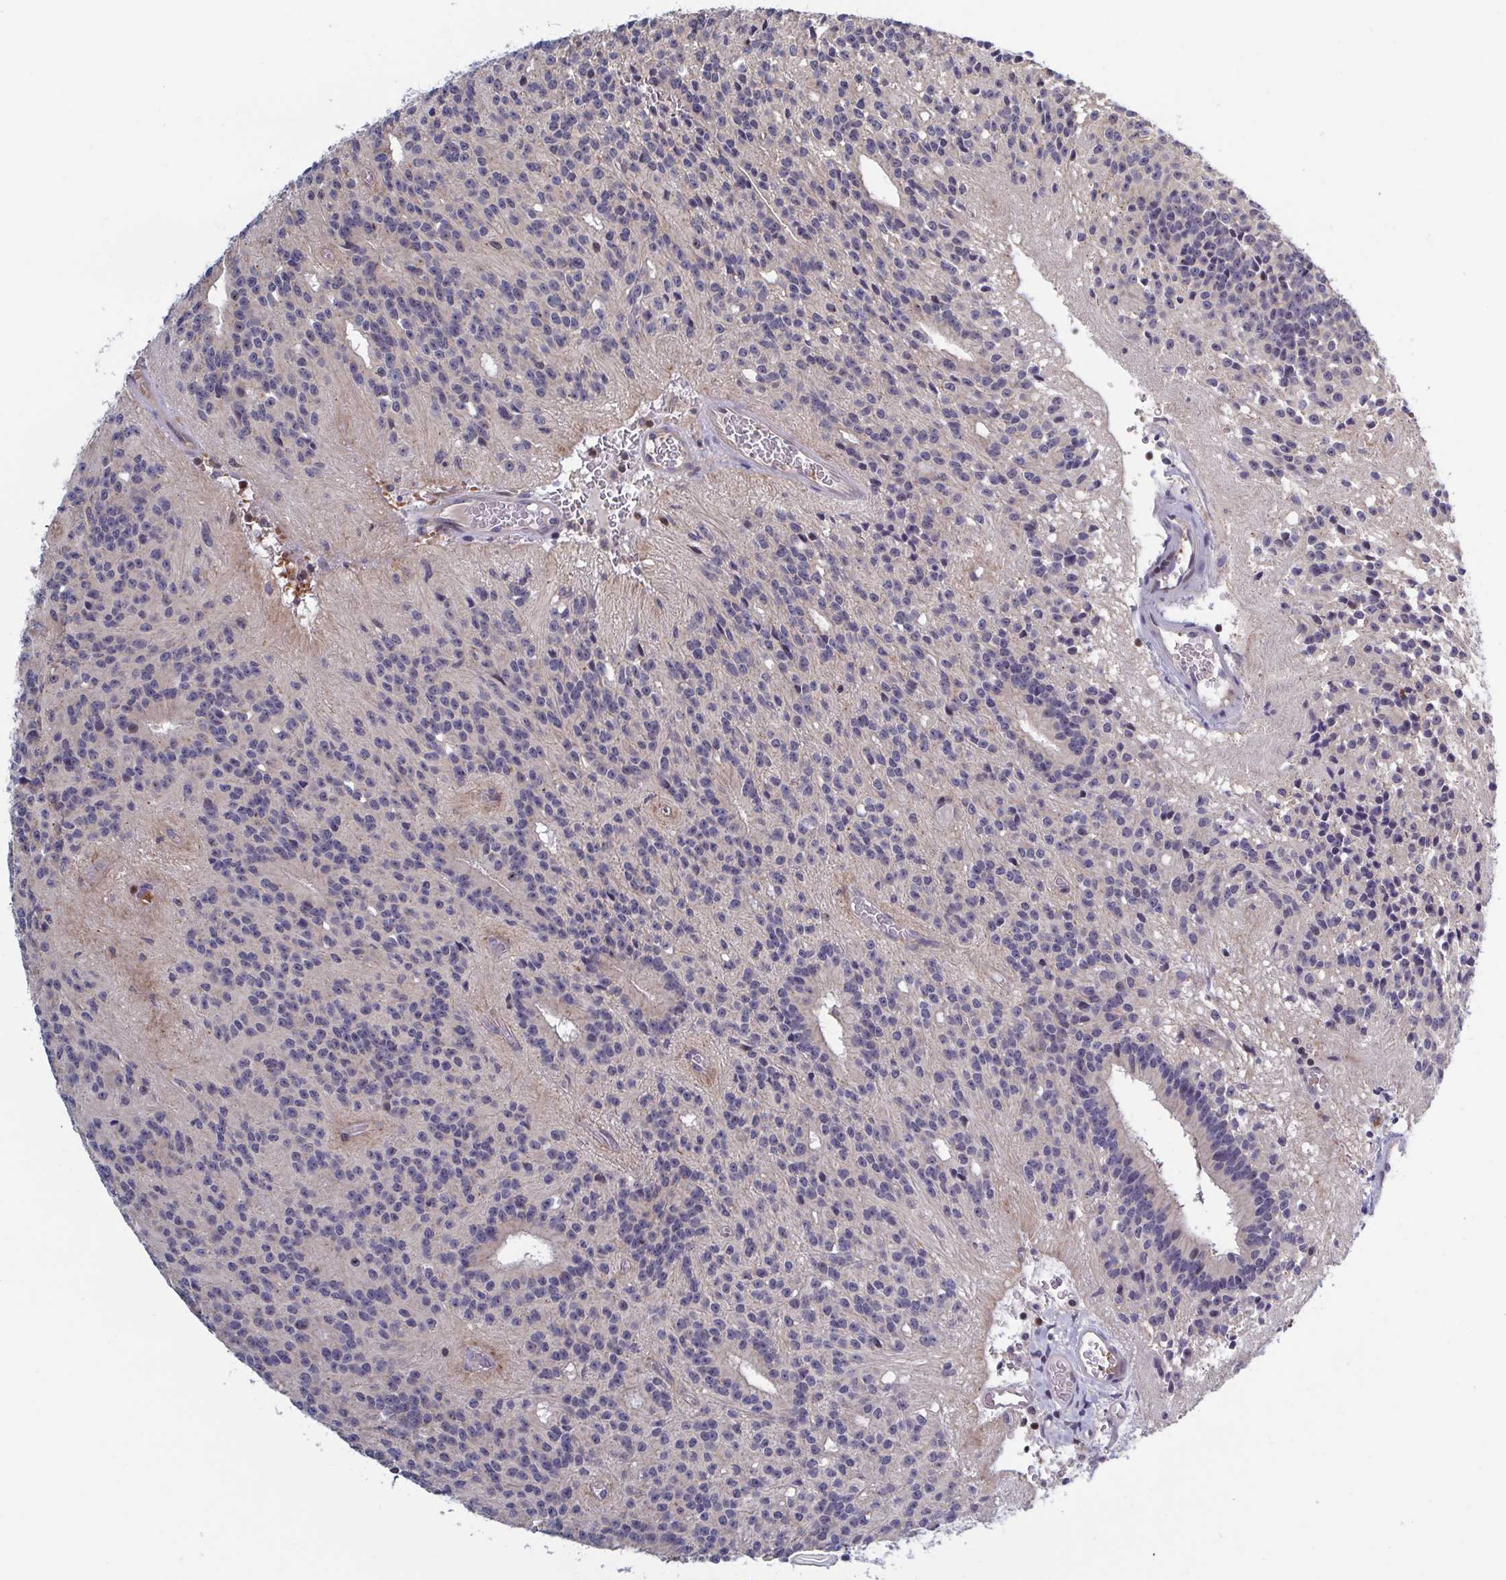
{"staining": {"intensity": "negative", "quantity": "none", "location": "none"}, "tissue": "glioma", "cell_type": "Tumor cells", "image_type": "cancer", "snomed": [{"axis": "morphology", "description": "Glioma, malignant, Low grade"}, {"axis": "topography", "description": "Brain"}], "caption": "Immunohistochemistry (IHC) of human malignant glioma (low-grade) shows no positivity in tumor cells.", "gene": "LRRC38", "patient": {"sex": "male", "age": 31}}